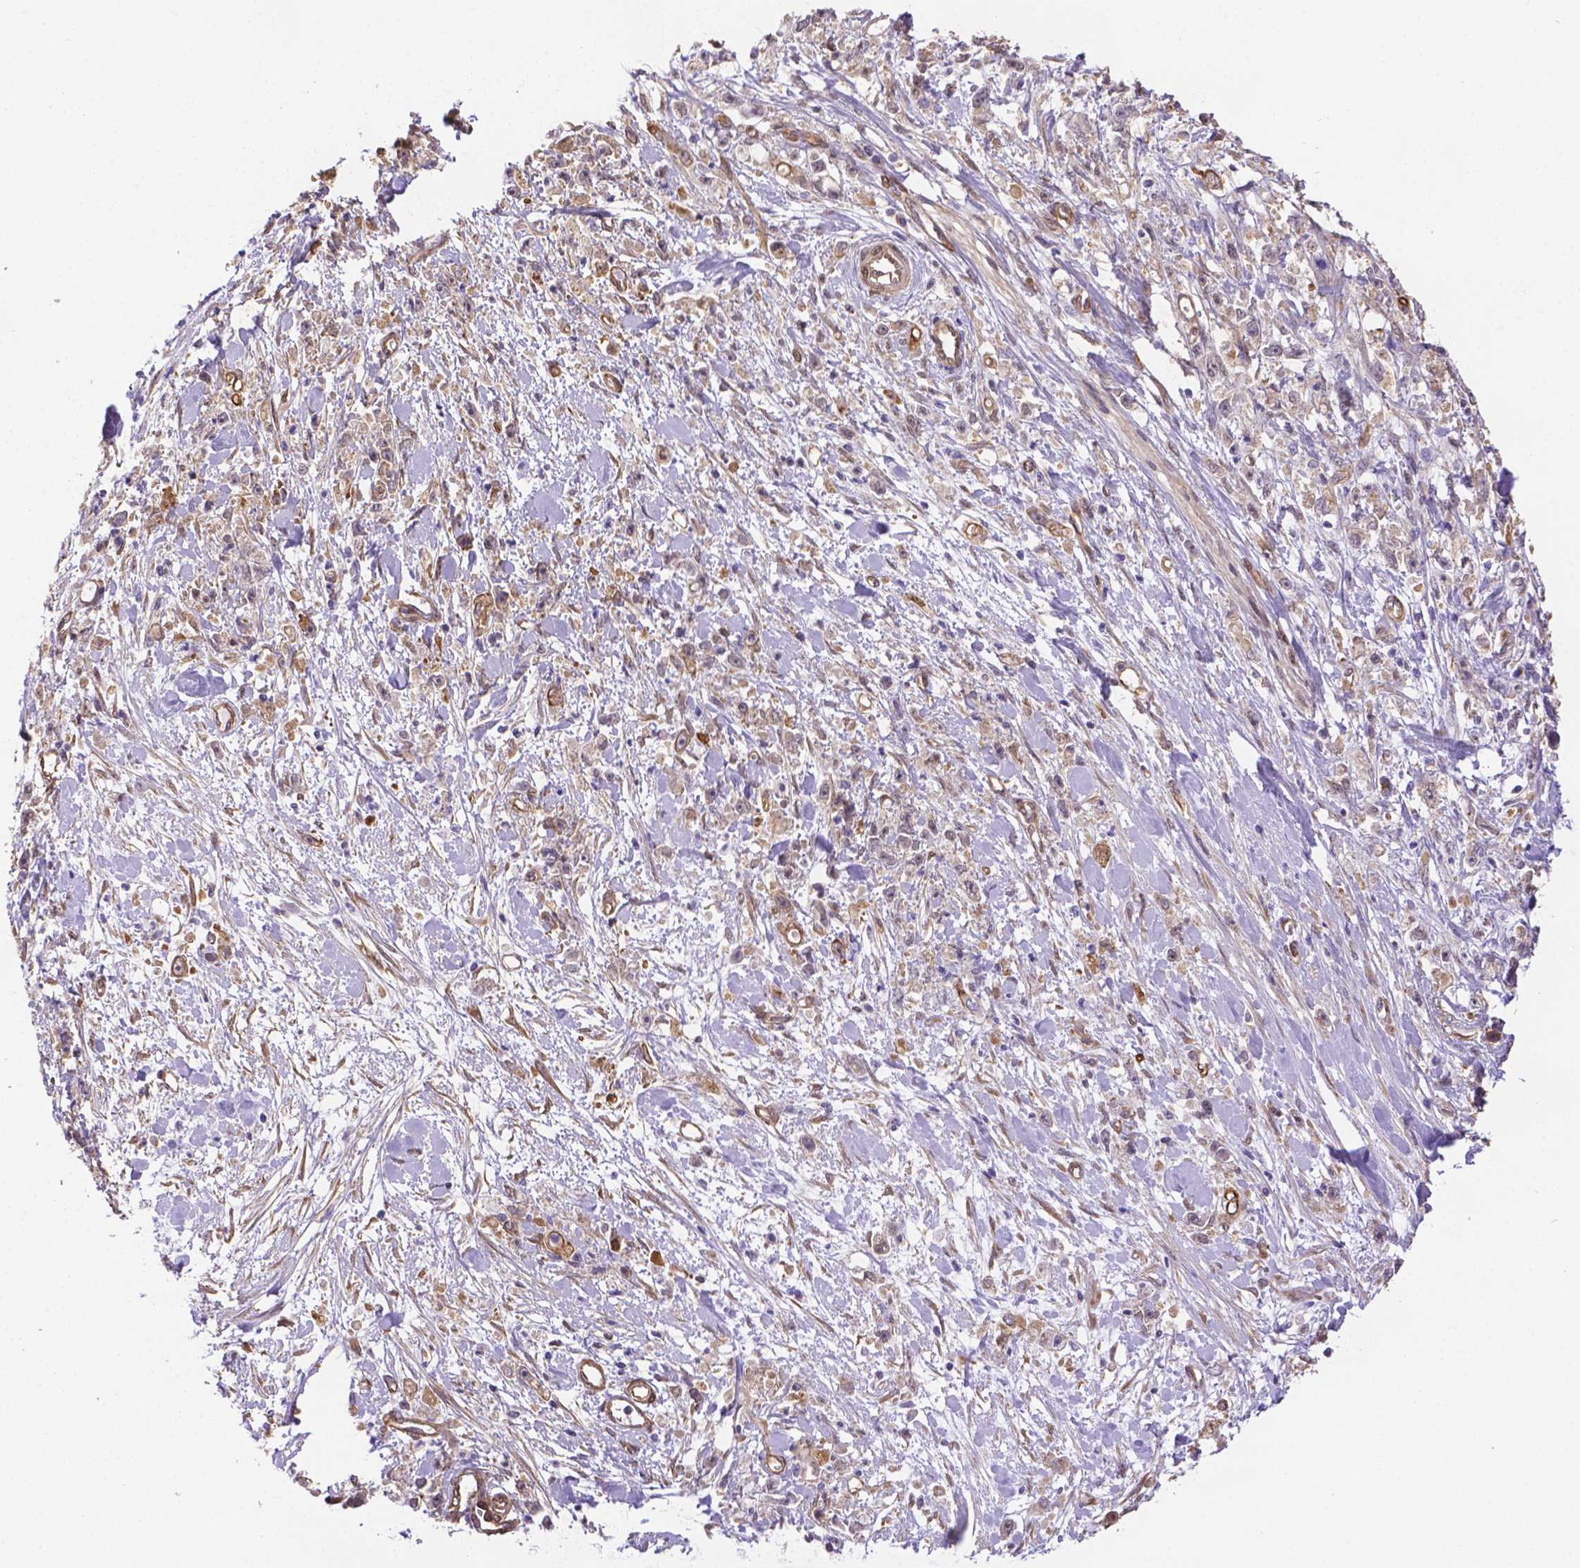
{"staining": {"intensity": "weak", "quantity": ">75%", "location": "cytoplasmic/membranous"}, "tissue": "stomach cancer", "cell_type": "Tumor cells", "image_type": "cancer", "snomed": [{"axis": "morphology", "description": "Adenocarcinoma, NOS"}, {"axis": "topography", "description": "Stomach"}], "caption": "A low amount of weak cytoplasmic/membranous positivity is appreciated in about >75% of tumor cells in stomach adenocarcinoma tissue. (Brightfield microscopy of DAB IHC at high magnification).", "gene": "YAP1", "patient": {"sex": "female", "age": 59}}